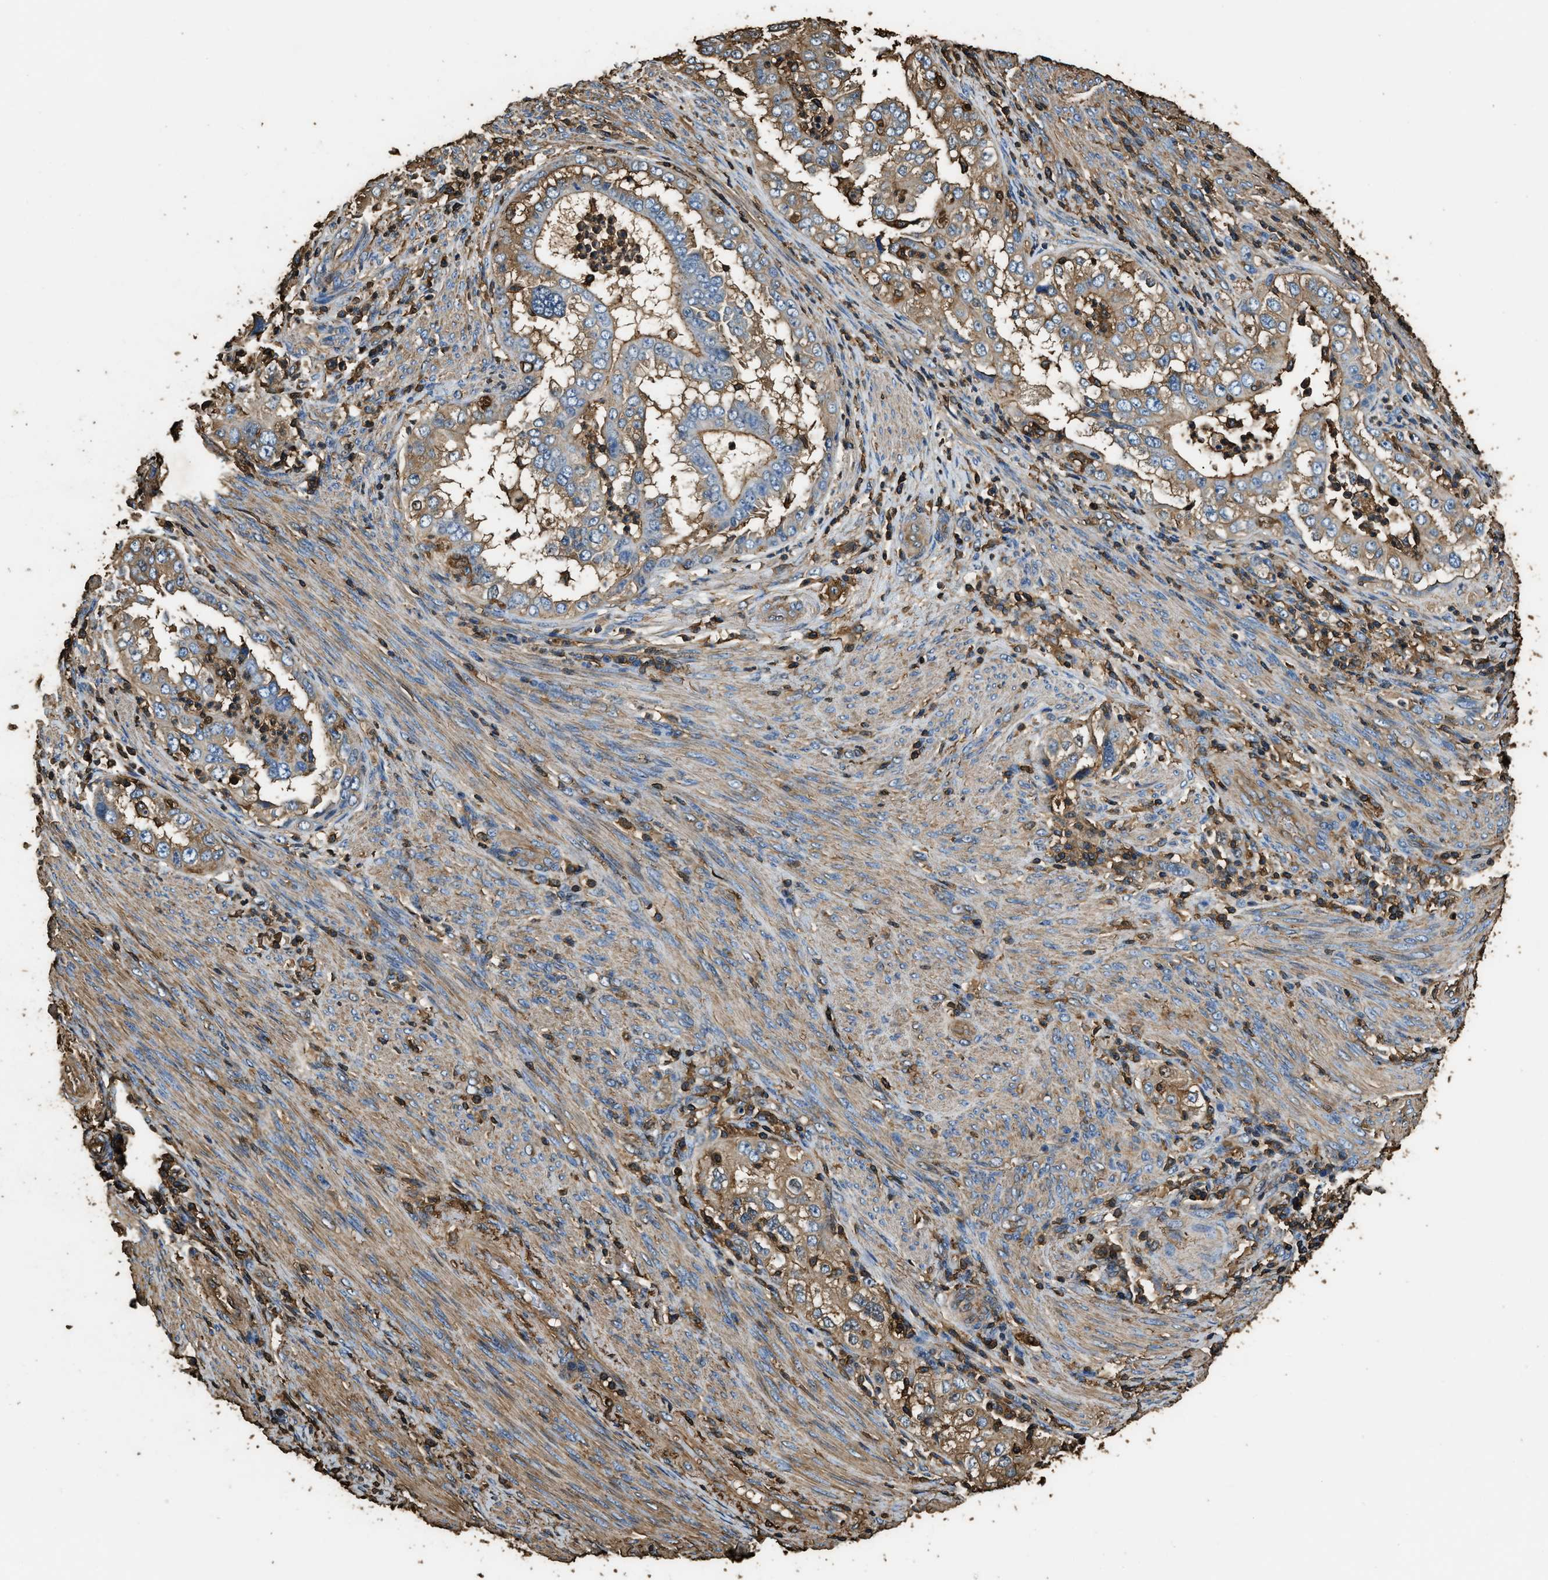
{"staining": {"intensity": "moderate", "quantity": ">75%", "location": "cytoplasmic/membranous"}, "tissue": "endometrial cancer", "cell_type": "Tumor cells", "image_type": "cancer", "snomed": [{"axis": "morphology", "description": "Adenocarcinoma, NOS"}, {"axis": "topography", "description": "Endometrium"}], "caption": "Approximately >75% of tumor cells in human endometrial adenocarcinoma reveal moderate cytoplasmic/membranous protein staining as visualized by brown immunohistochemical staining.", "gene": "ACCS", "patient": {"sex": "female", "age": 85}}